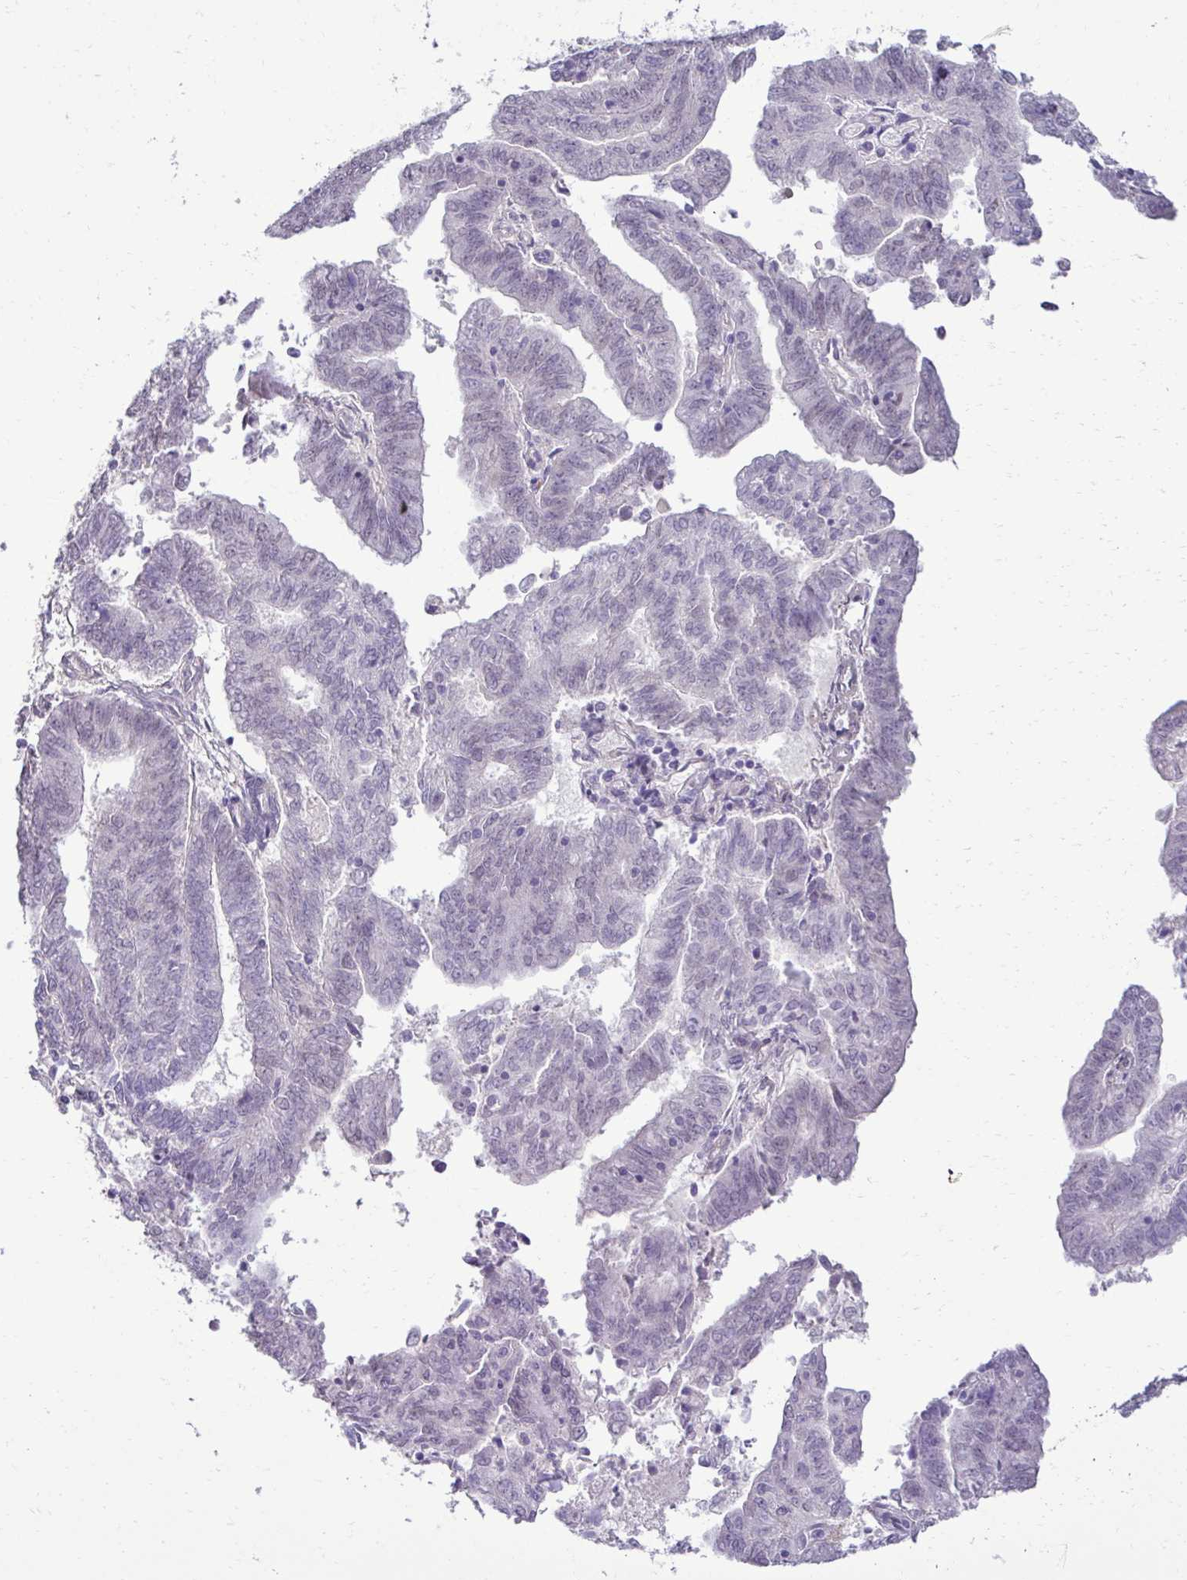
{"staining": {"intensity": "negative", "quantity": "none", "location": "none"}, "tissue": "endometrial cancer", "cell_type": "Tumor cells", "image_type": "cancer", "snomed": [{"axis": "morphology", "description": "Adenocarcinoma, NOS"}, {"axis": "topography", "description": "Endometrium"}], "caption": "Tumor cells show no significant expression in endometrial cancer.", "gene": "SLC30A3", "patient": {"sex": "female", "age": 82}}